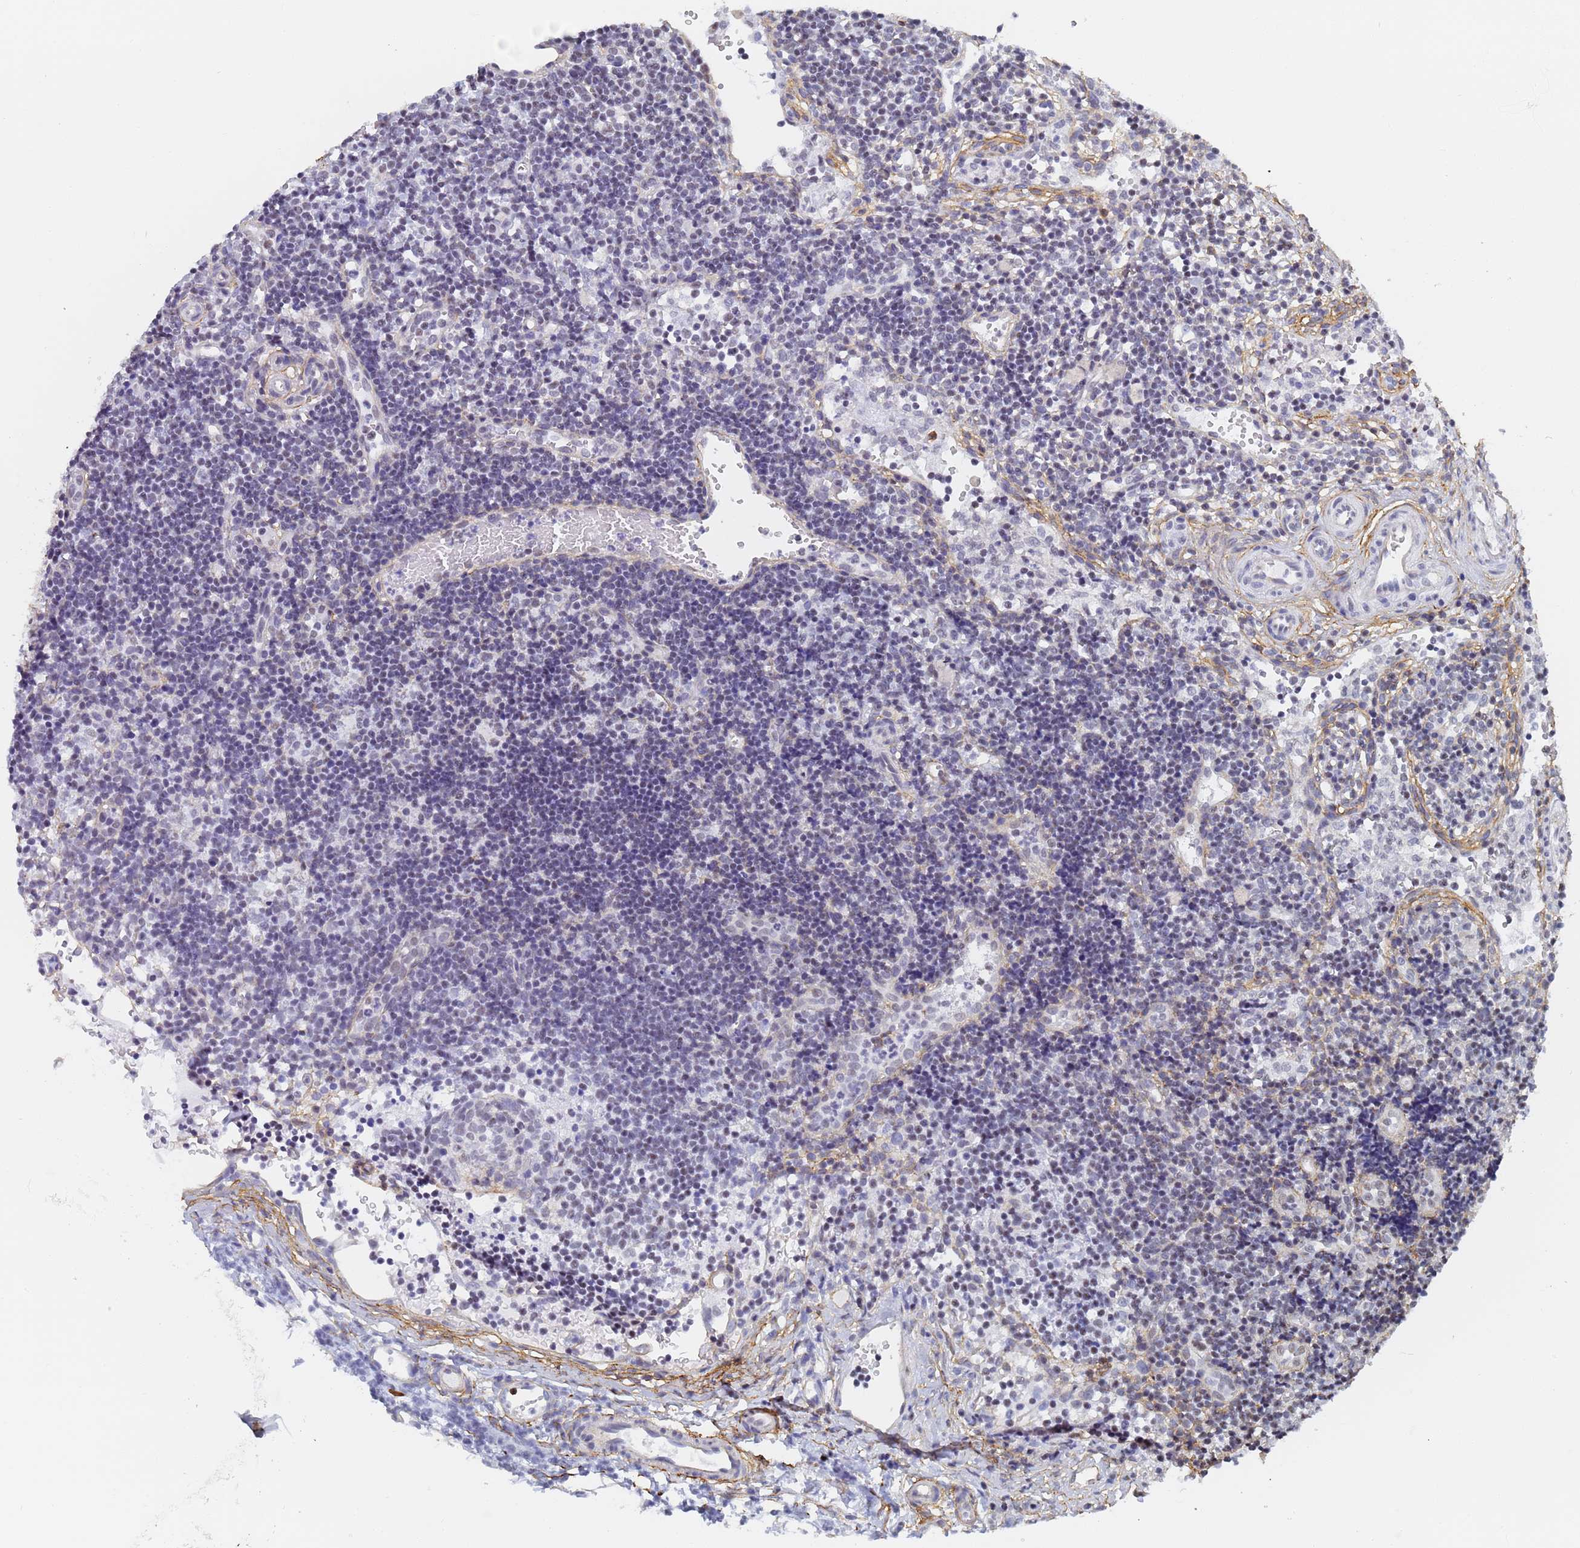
{"staining": {"intensity": "weak", "quantity": "<25%", "location": "nuclear"}, "tissue": "lymph node", "cell_type": "Germinal center cells", "image_type": "normal", "snomed": [{"axis": "morphology", "description": "Normal tissue, NOS"}, {"axis": "topography", "description": "Lymph node"}], "caption": "Immunohistochemistry (IHC) micrograph of normal lymph node: lymph node stained with DAB exhibits no significant protein expression in germinal center cells.", "gene": "PRRT4", "patient": {"sex": "female", "age": 37}}